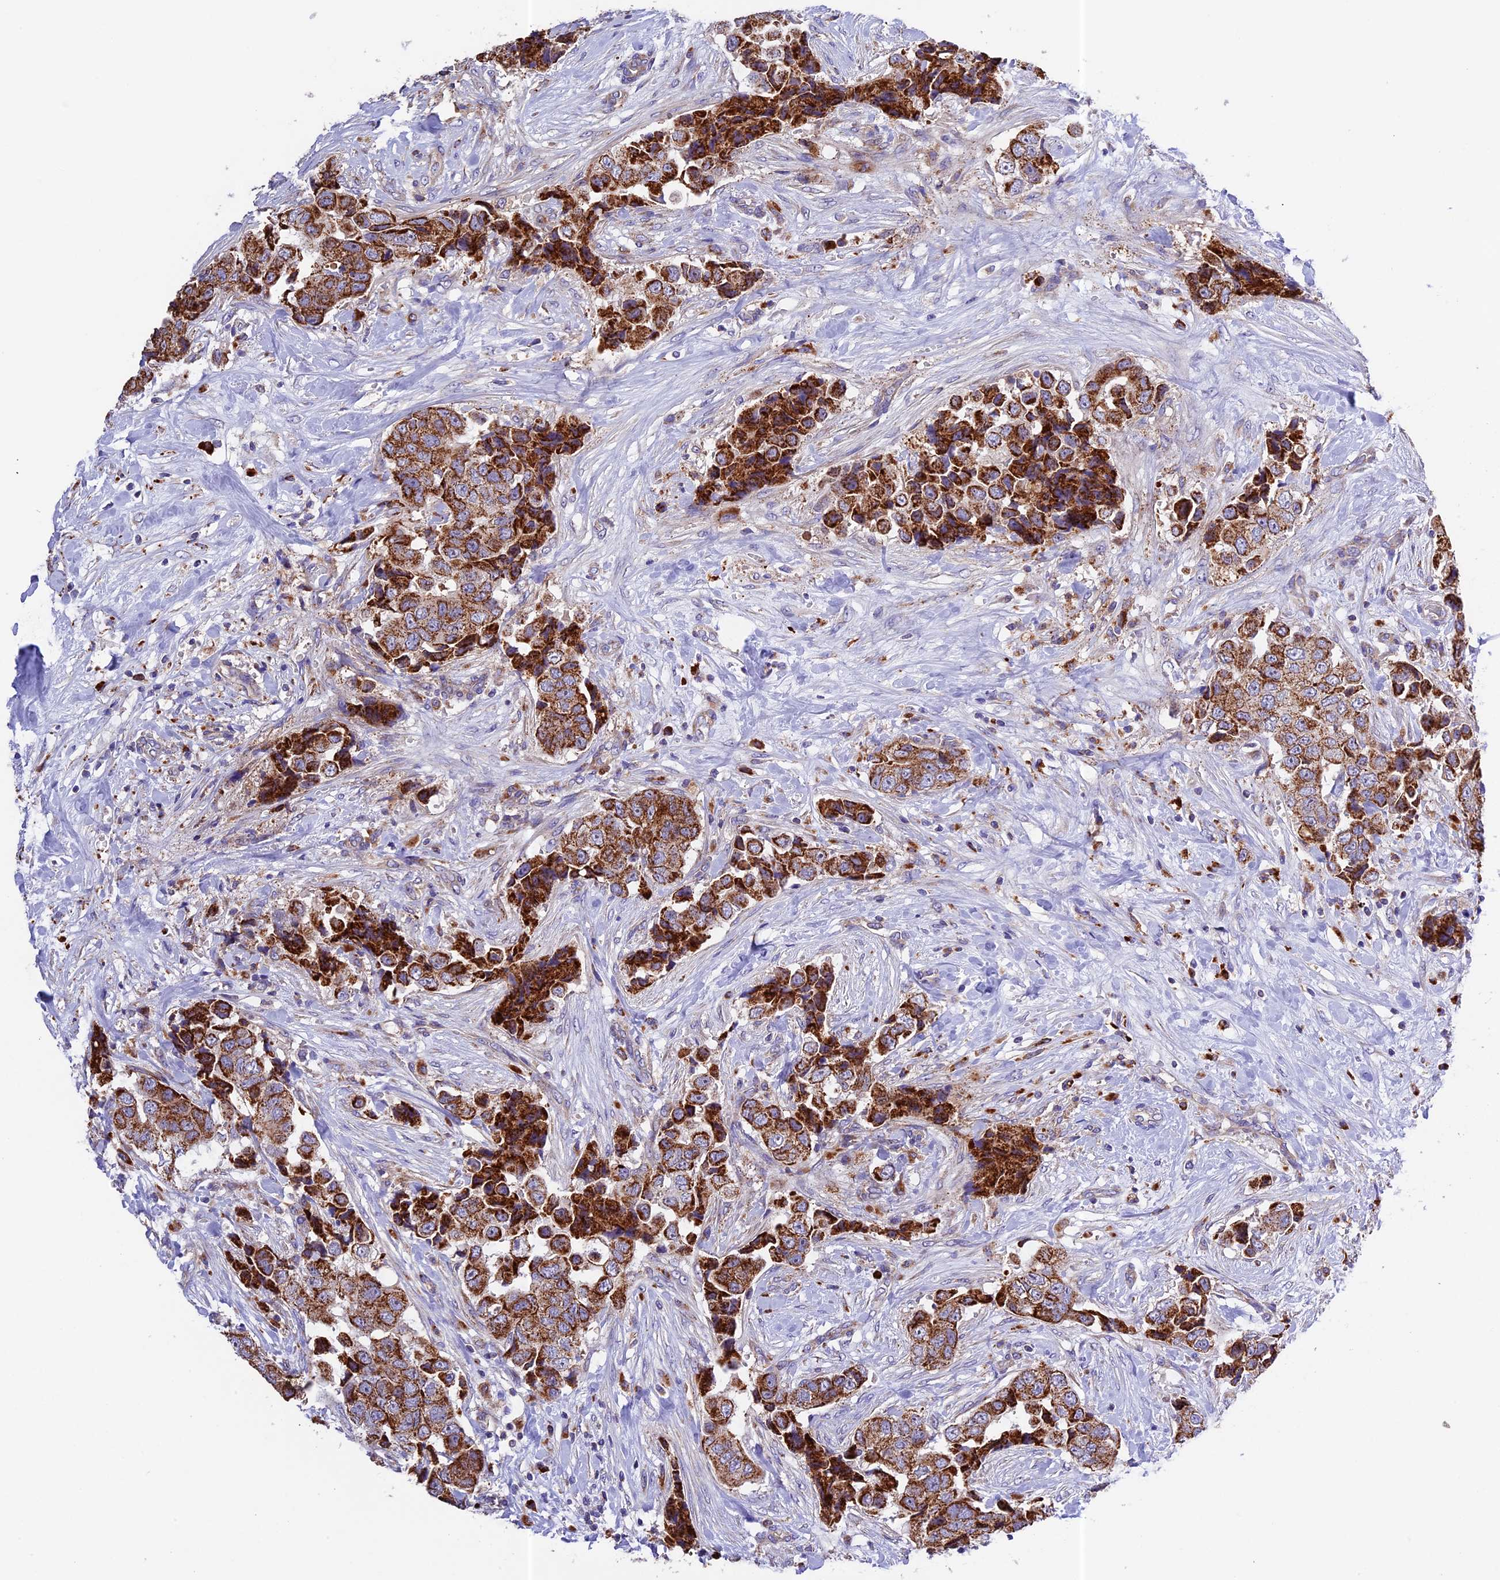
{"staining": {"intensity": "strong", "quantity": ">75%", "location": "cytoplasmic/membranous"}, "tissue": "breast cancer", "cell_type": "Tumor cells", "image_type": "cancer", "snomed": [{"axis": "morphology", "description": "Normal tissue, NOS"}, {"axis": "morphology", "description": "Duct carcinoma"}, {"axis": "topography", "description": "Breast"}], "caption": "DAB immunohistochemical staining of breast infiltrating ductal carcinoma reveals strong cytoplasmic/membranous protein expression in approximately >75% of tumor cells.", "gene": "METTL22", "patient": {"sex": "female", "age": 62}}